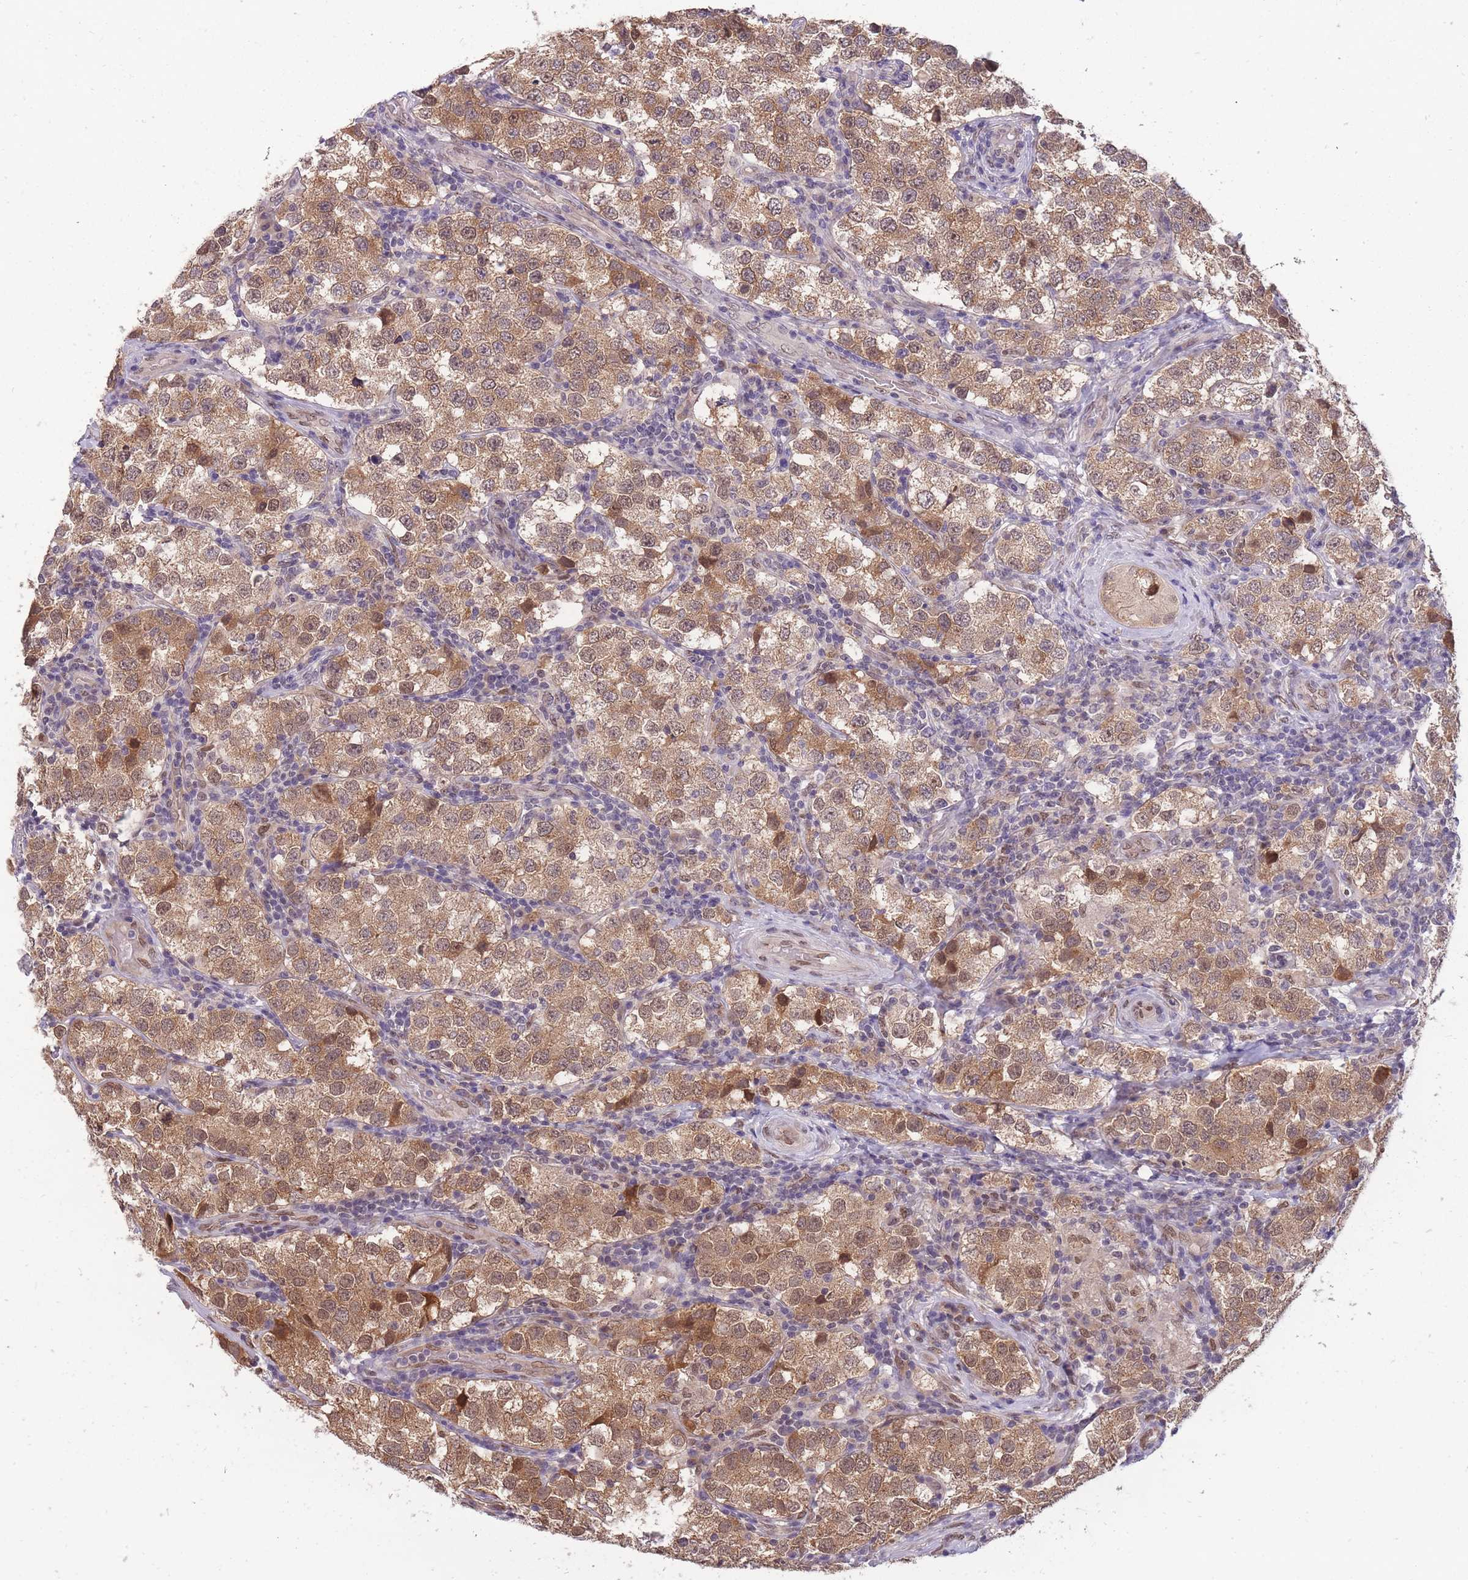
{"staining": {"intensity": "moderate", "quantity": ">75%", "location": "cytoplasmic/membranous"}, "tissue": "testis cancer", "cell_type": "Tumor cells", "image_type": "cancer", "snomed": [{"axis": "morphology", "description": "Seminoma, NOS"}, {"axis": "topography", "description": "Testis"}], "caption": "Immunohistochemistry (DAB) staining of testis seminoma demonstrates moderate cytoplasmic/membranous protein staining in about >75% of tumor cells. (brown staining indicates protein expression, while blue staining denotes nuclei).", "gene": "CDIP1", "patient": {"sex": "male", "age": 34}}